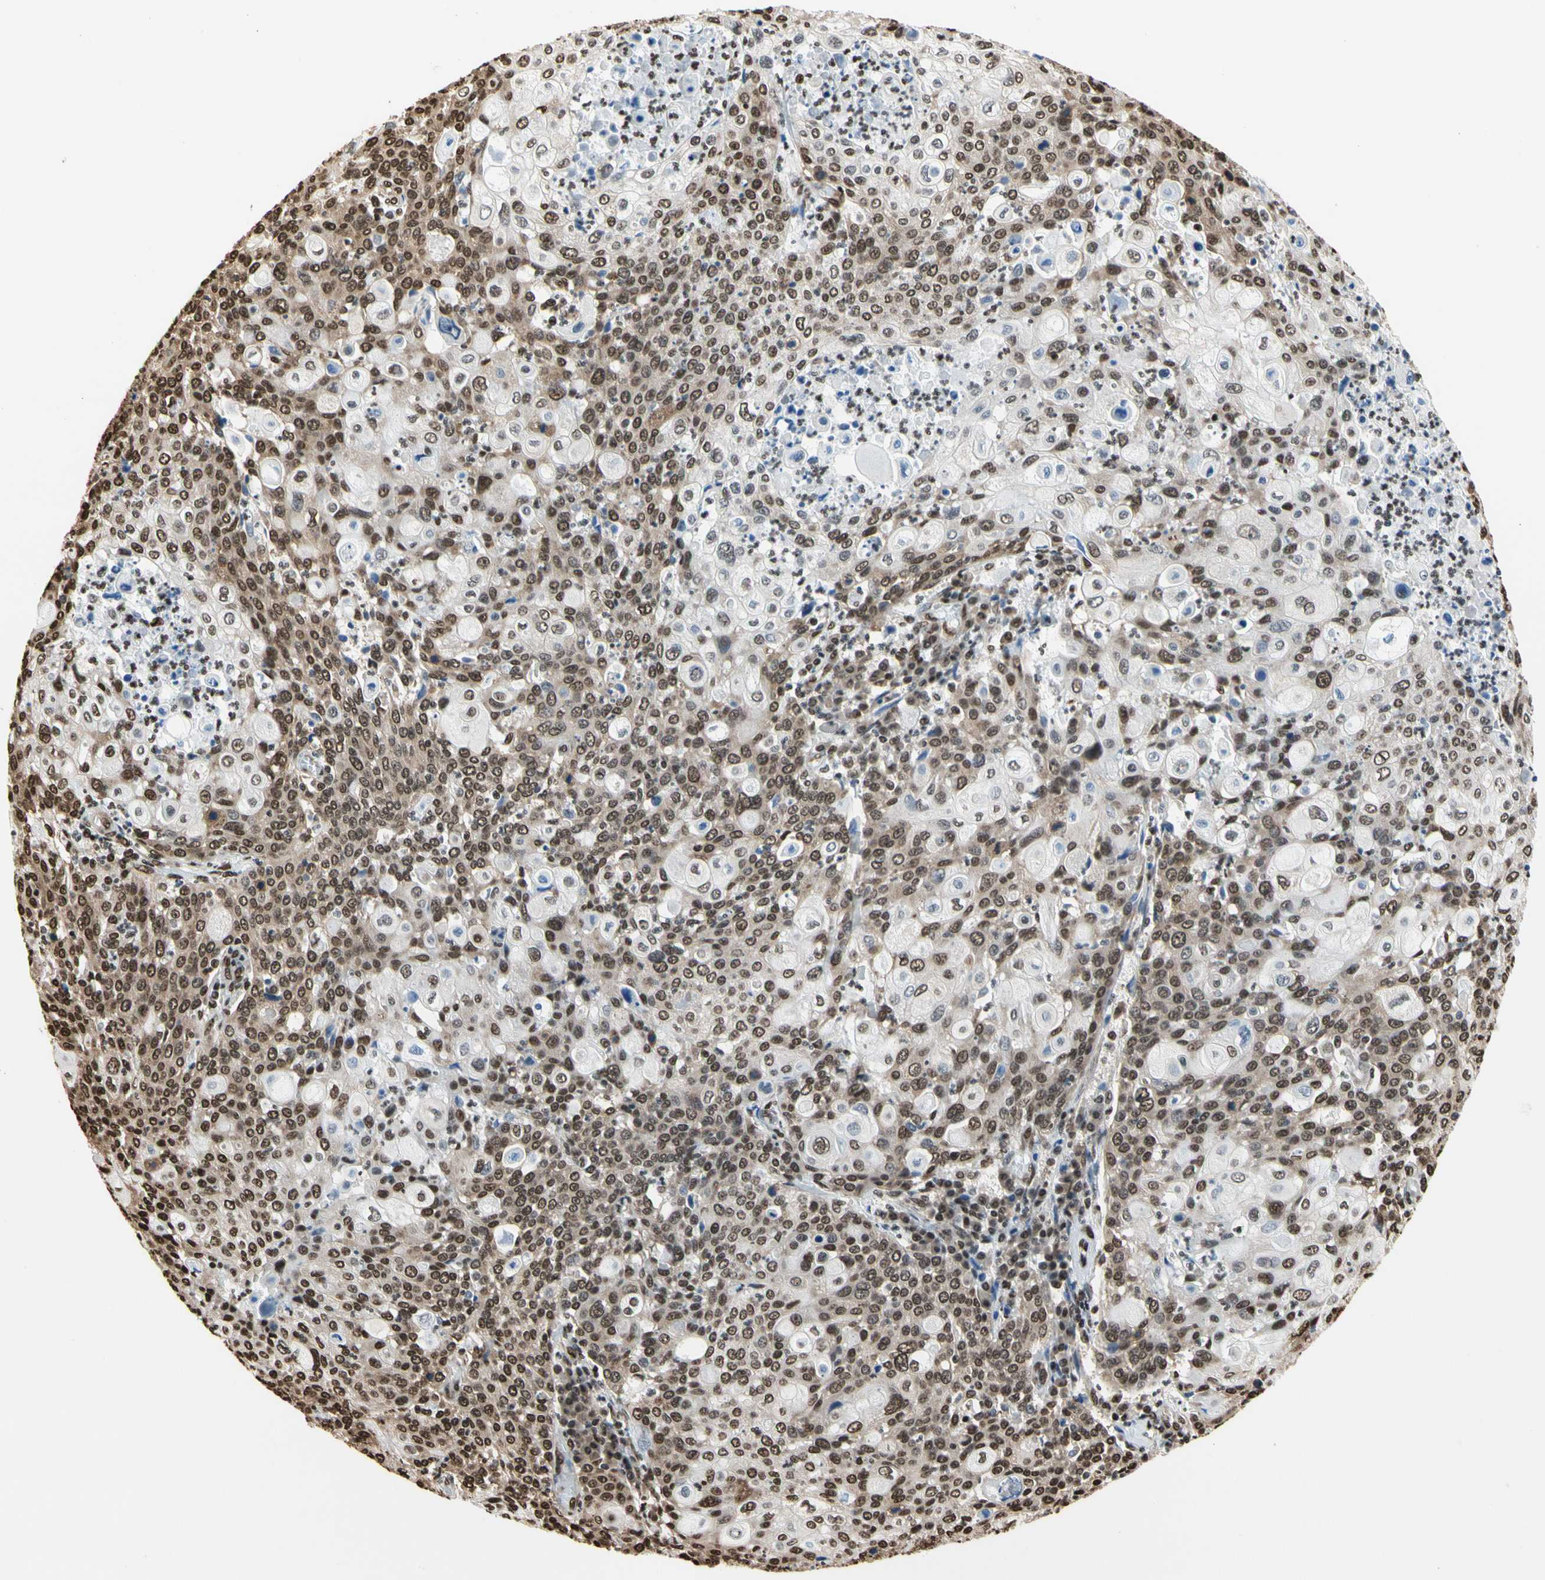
{"staining": {"intensity": "moderate", "quantity": ">75%", "location": "cytoplasmic/membranous,nuclear"}, "tissue": "cervical cancer", "cell_type": "Tumor cells", "image_type": "cancer", "snomed": [{"axis": "morphology", "description": "Squamous cell carcinoma, NOS"}, {"axis": "topography", "description": "Cervix"}], "caption": "Protein staining of cervical cancer tissue demonstrates moderate cytoplasmic/membranous and nuclear expression in about >75% of tumor cells.", "gene": "HNRNPK", "patient": {"sex": "female", "age": 40}}